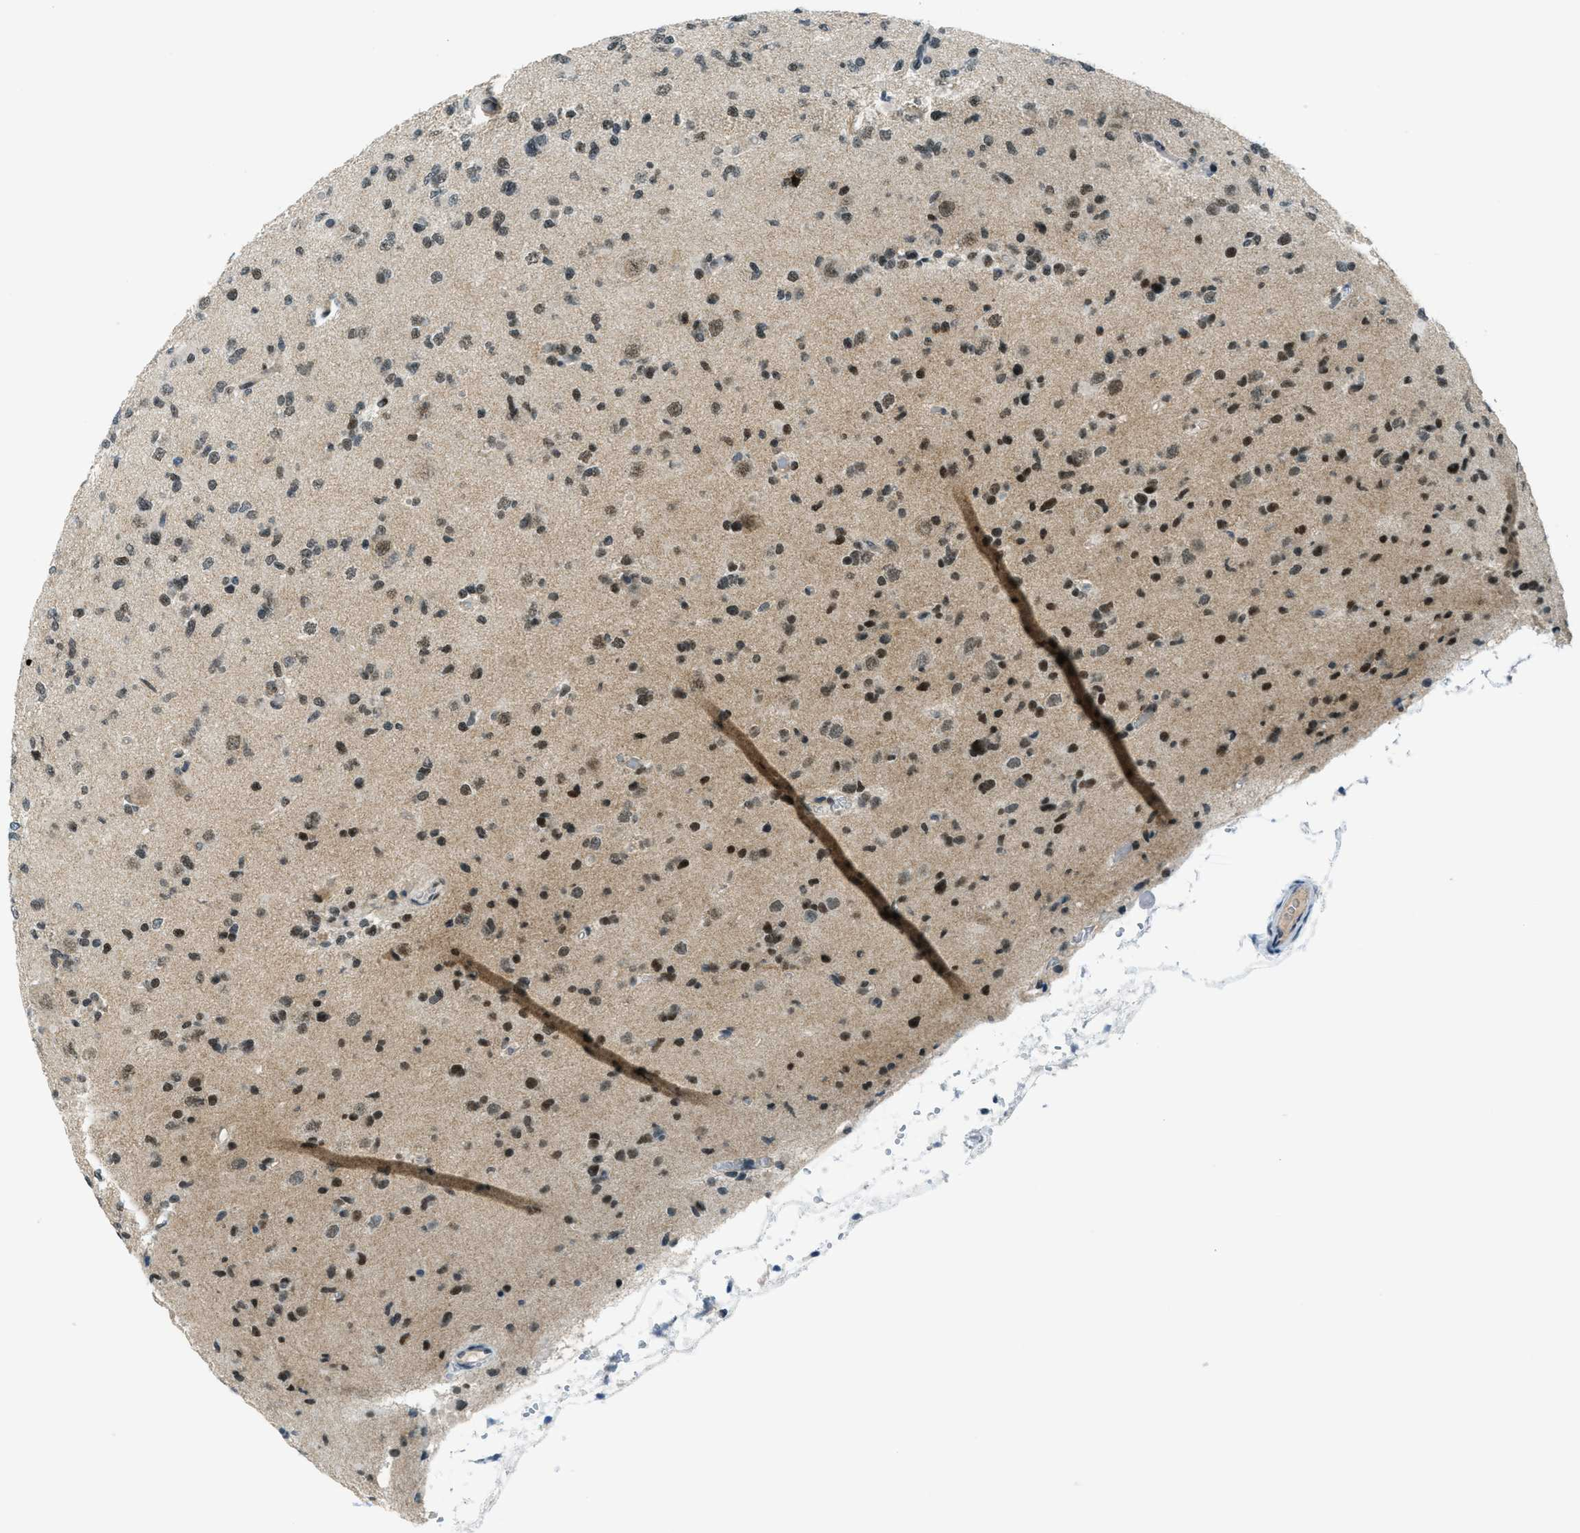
{"staining": {"intensity": "moderate", "quantity": ">75%", "location": "nuclear"}, "tissue": "glioma", "cell_type": "Tumor cells", "image_type": "cancer", "snomed": [{"axis": "morphology", "description": "Glioma, malignant, Low grade"}, {"axis": "topography", "description": "Brain"}], "caption": "This histopathology image displays immunohistochemistry staining of human malignant glioma (low-grade), with medium moderate nuclear expression in about >75% of tumor cells.", "gene": "KLF6", "patient": {"sex": "female", "age": 22}}